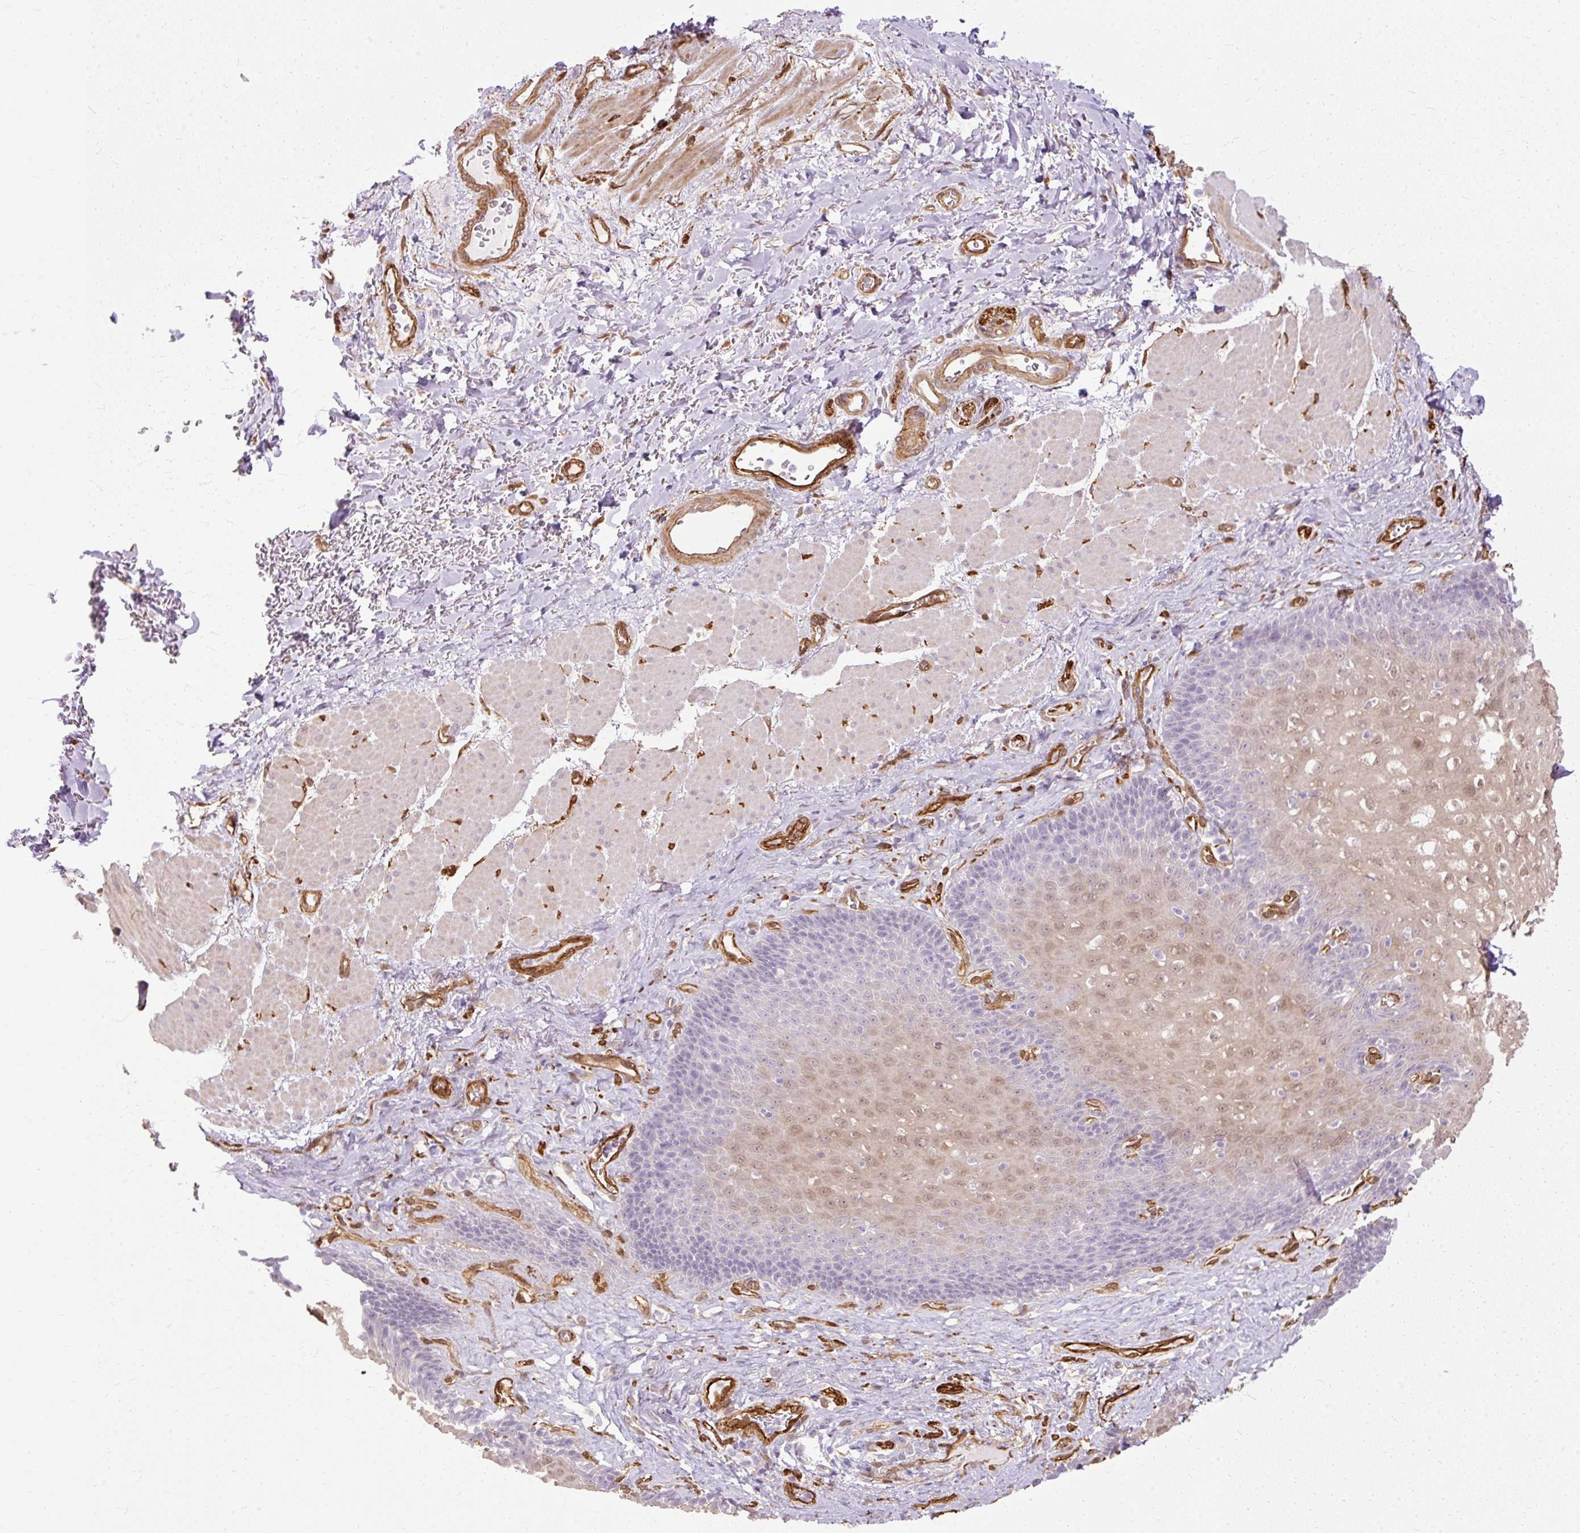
{"staining": {"intensity": "weak", "quantity": "25%-75%", "location": "nuclear"}, "tissue": "esophagus", "cell_type": "Squamous epithelial cells", "image_type": "normal", "snomed": [{"axis": "morphology", "description": "Normal tissue, NOS"}, {"axis": "topography", "description": "Esophagus"}], "caption": "A photomicrograph of human esophagus stained for a protein displays weak nuclear brown staining in squamous epithelial cells. The protein is shown in brown color, while the nuclei are stained blue.", "gene": "CNN3", "patient": {"sex": "female", "age": 66}}